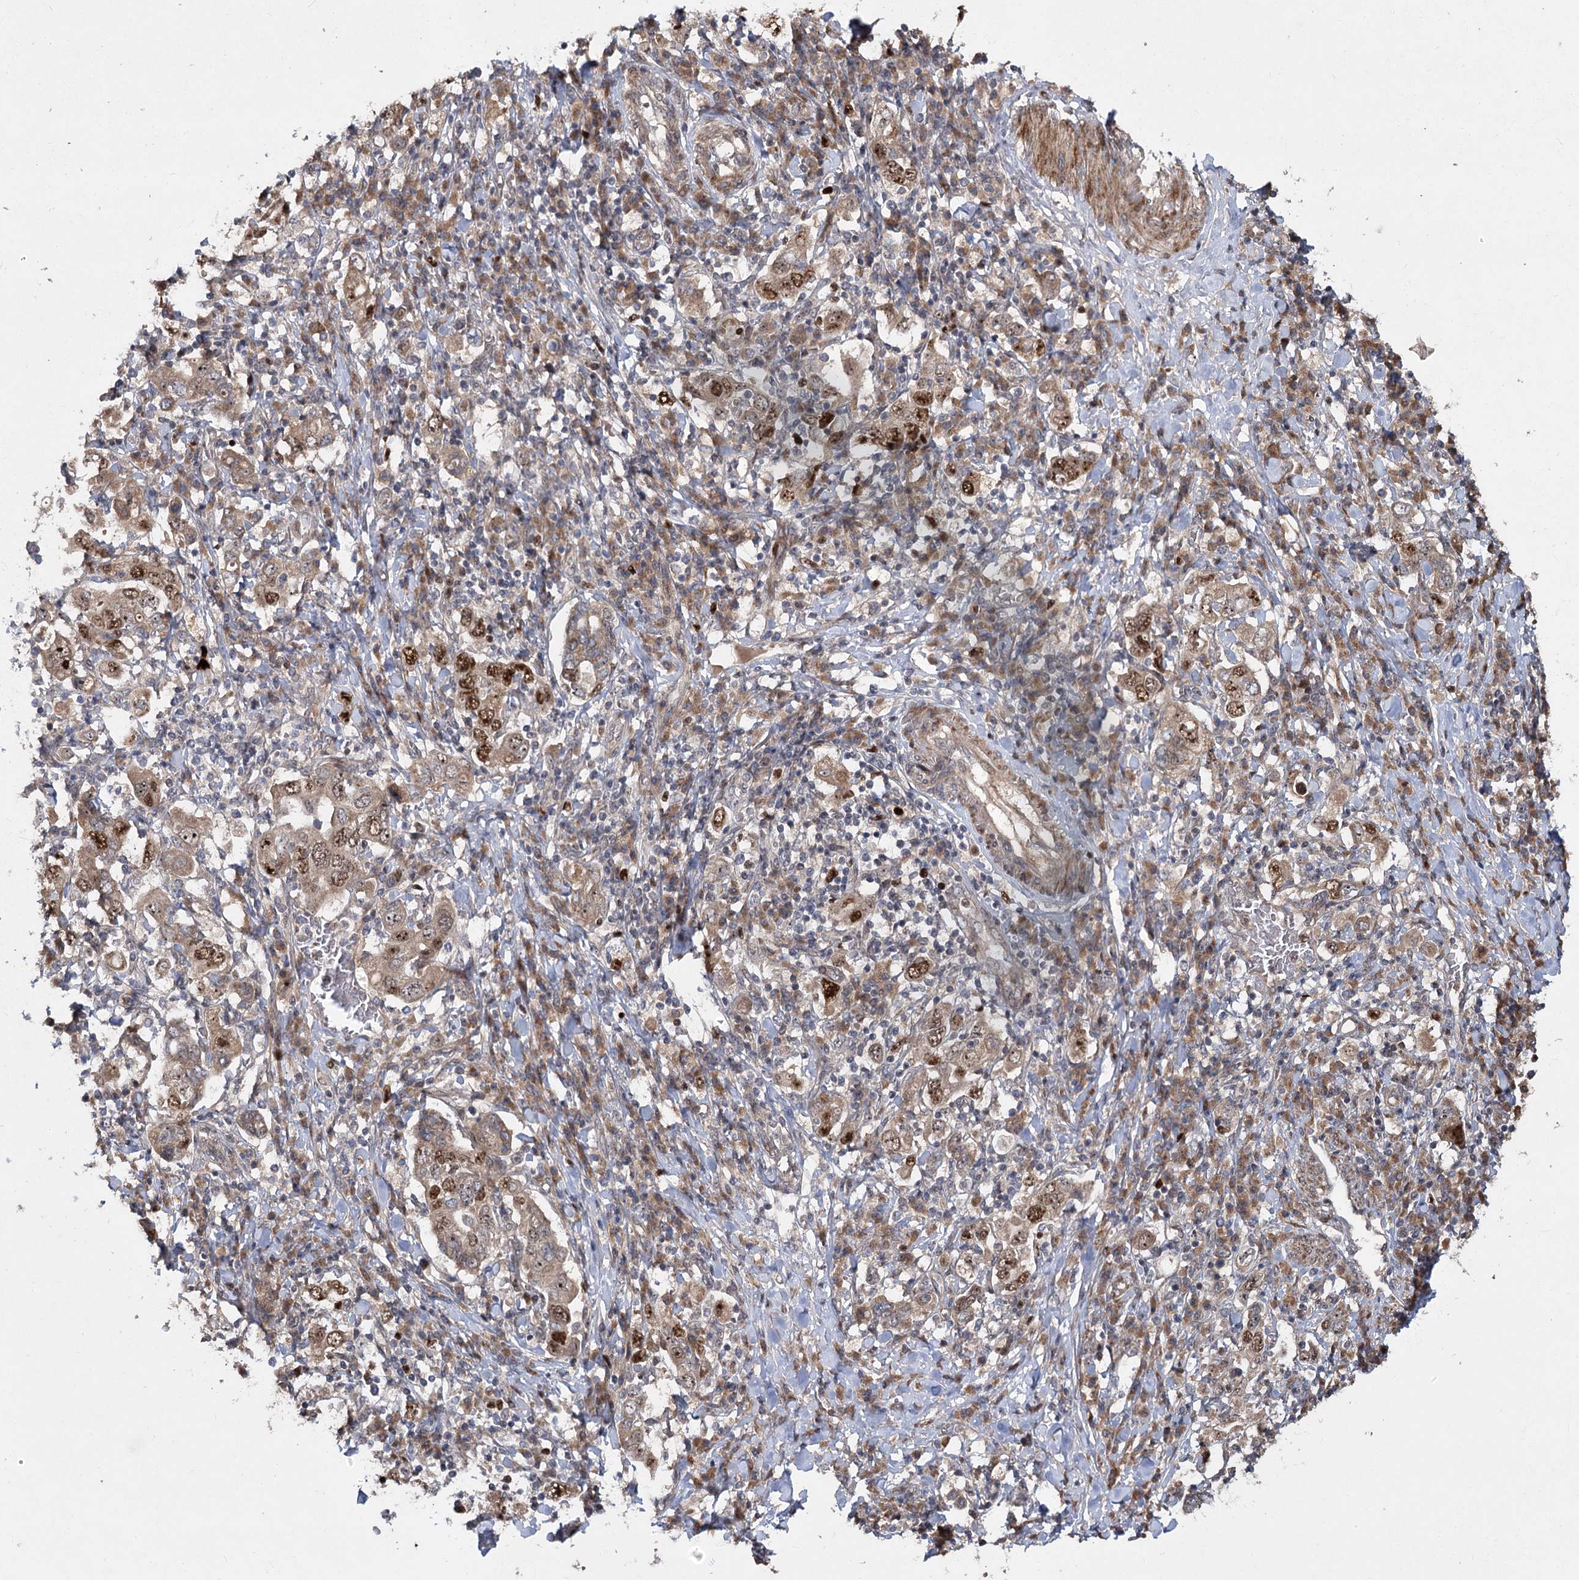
{"staining": {"intensity": "strong", "quantity": "25%-75%", "location": "nuclear"}, "tissue": "stomach cancer", "cell_type": "Tumor cells", "image_type": "cancer", "snomed": [{"axis": "morphology", "description": "Adenocarcinoma, NOS"}, {"axis": "topography", "description": "Stomach, upper"}], "caption": "Strong nuclear expression is present in about 25%-75% of tumor cells in stomach cancer. The staining was performed using DAB to visualize the protein expression in brown, while the nuclei were stained in blue with hematoxylin (Magnification: 20x).", "gene": "PIK3C2A", "patient": {"sex": "male", "age": 62}}